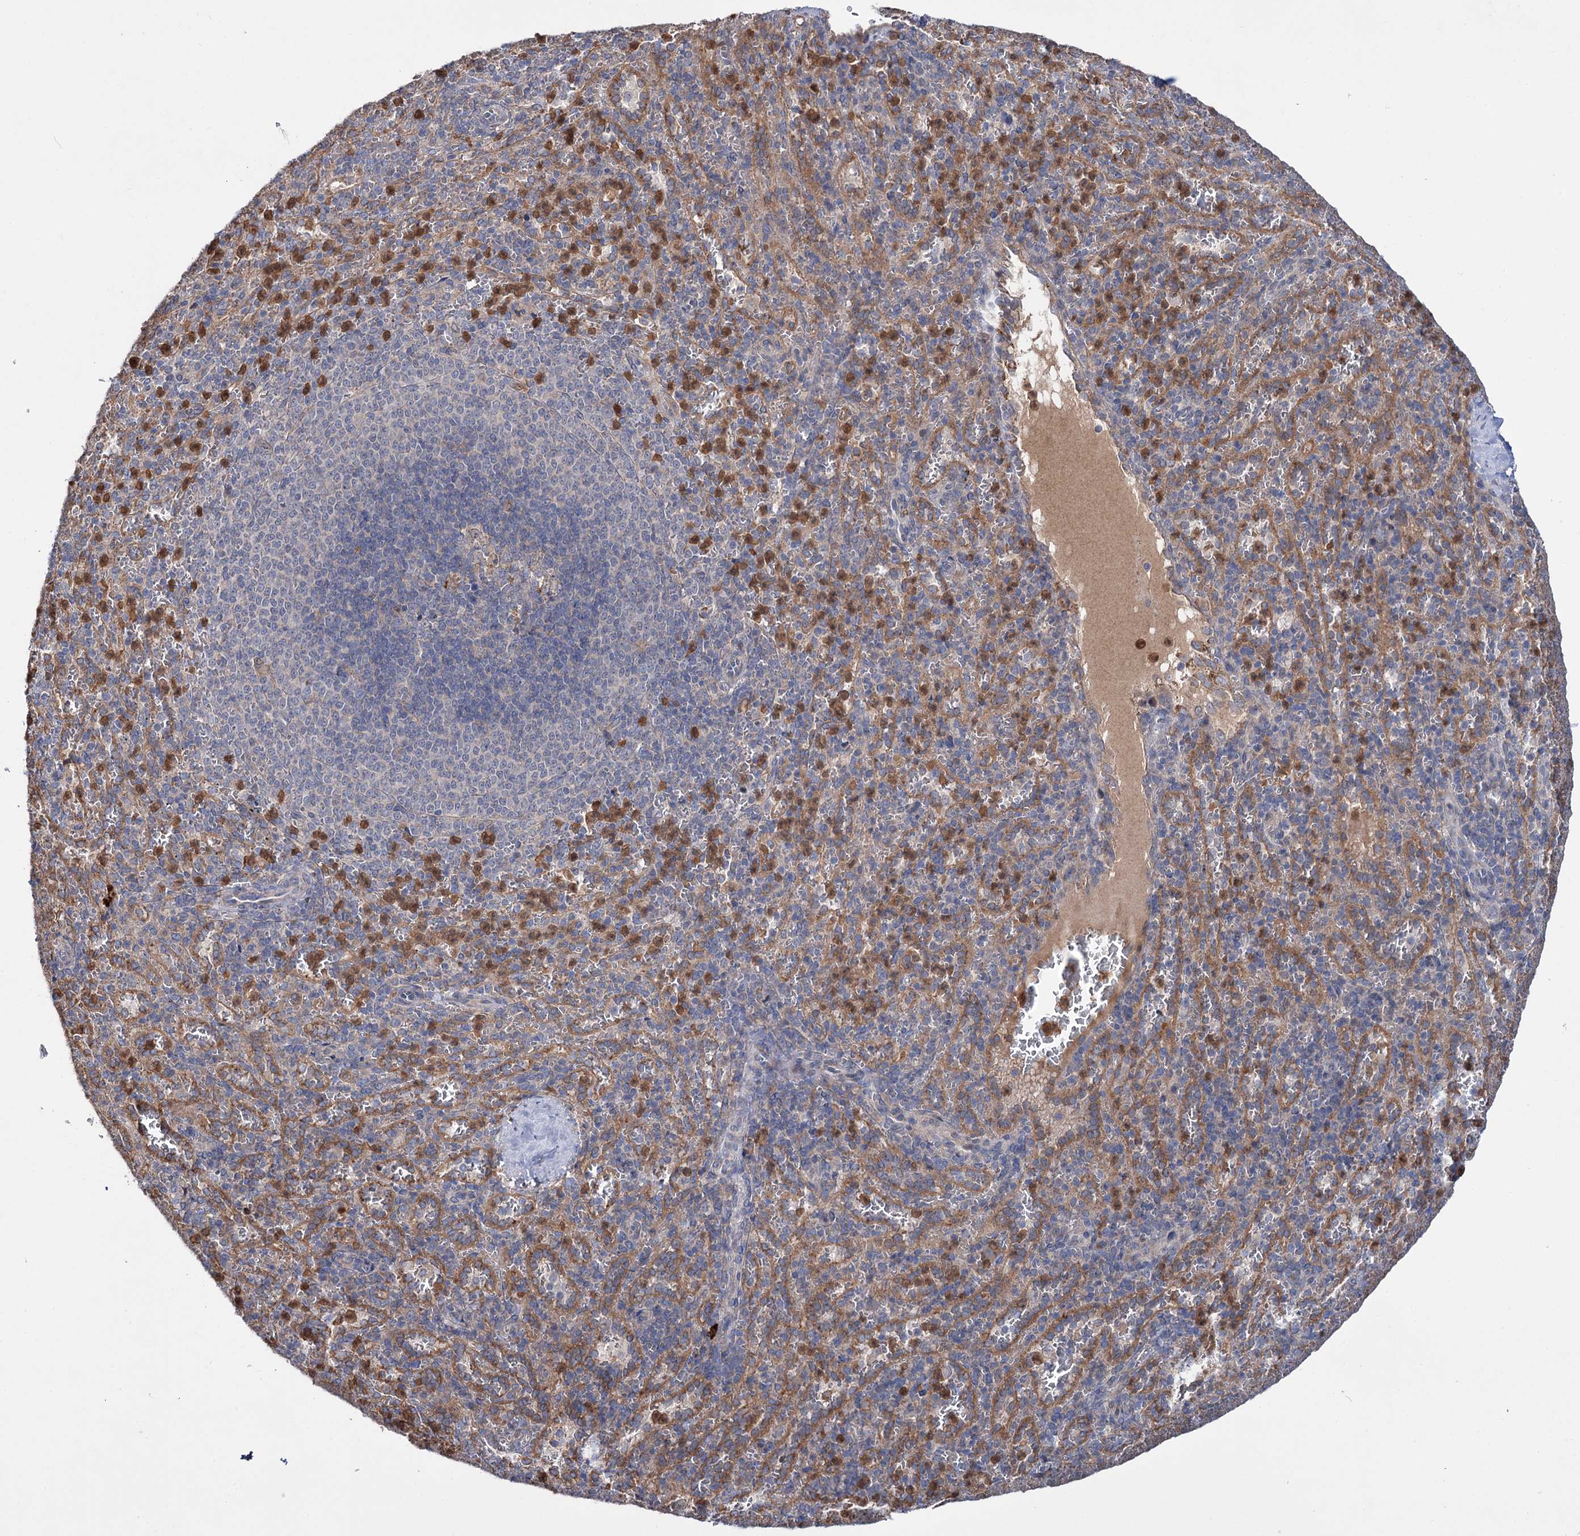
{"staining": {"intensity": "strong", "quantity": "25%-75%", "location": "cytoplasmic/membranous,nuclear"}, "tissue": "spleen", "cell_type": "Cells in red pulp", "image_type": "normal", "snomed": [{"axis": "morphology", "description": "Normal tissue, NOS"}, {"axis": "topography", "description": "Spleen"}], "caption": "Strong cytoplasmic/membranous,nuclear expression for a protein is appreciated in approximately 25%-75% of cells in red pulp of normal spleen using immunohistochemistry (IHC).", "gene": "PTPN3", "patient": {"sex": "female", "age": 21}}